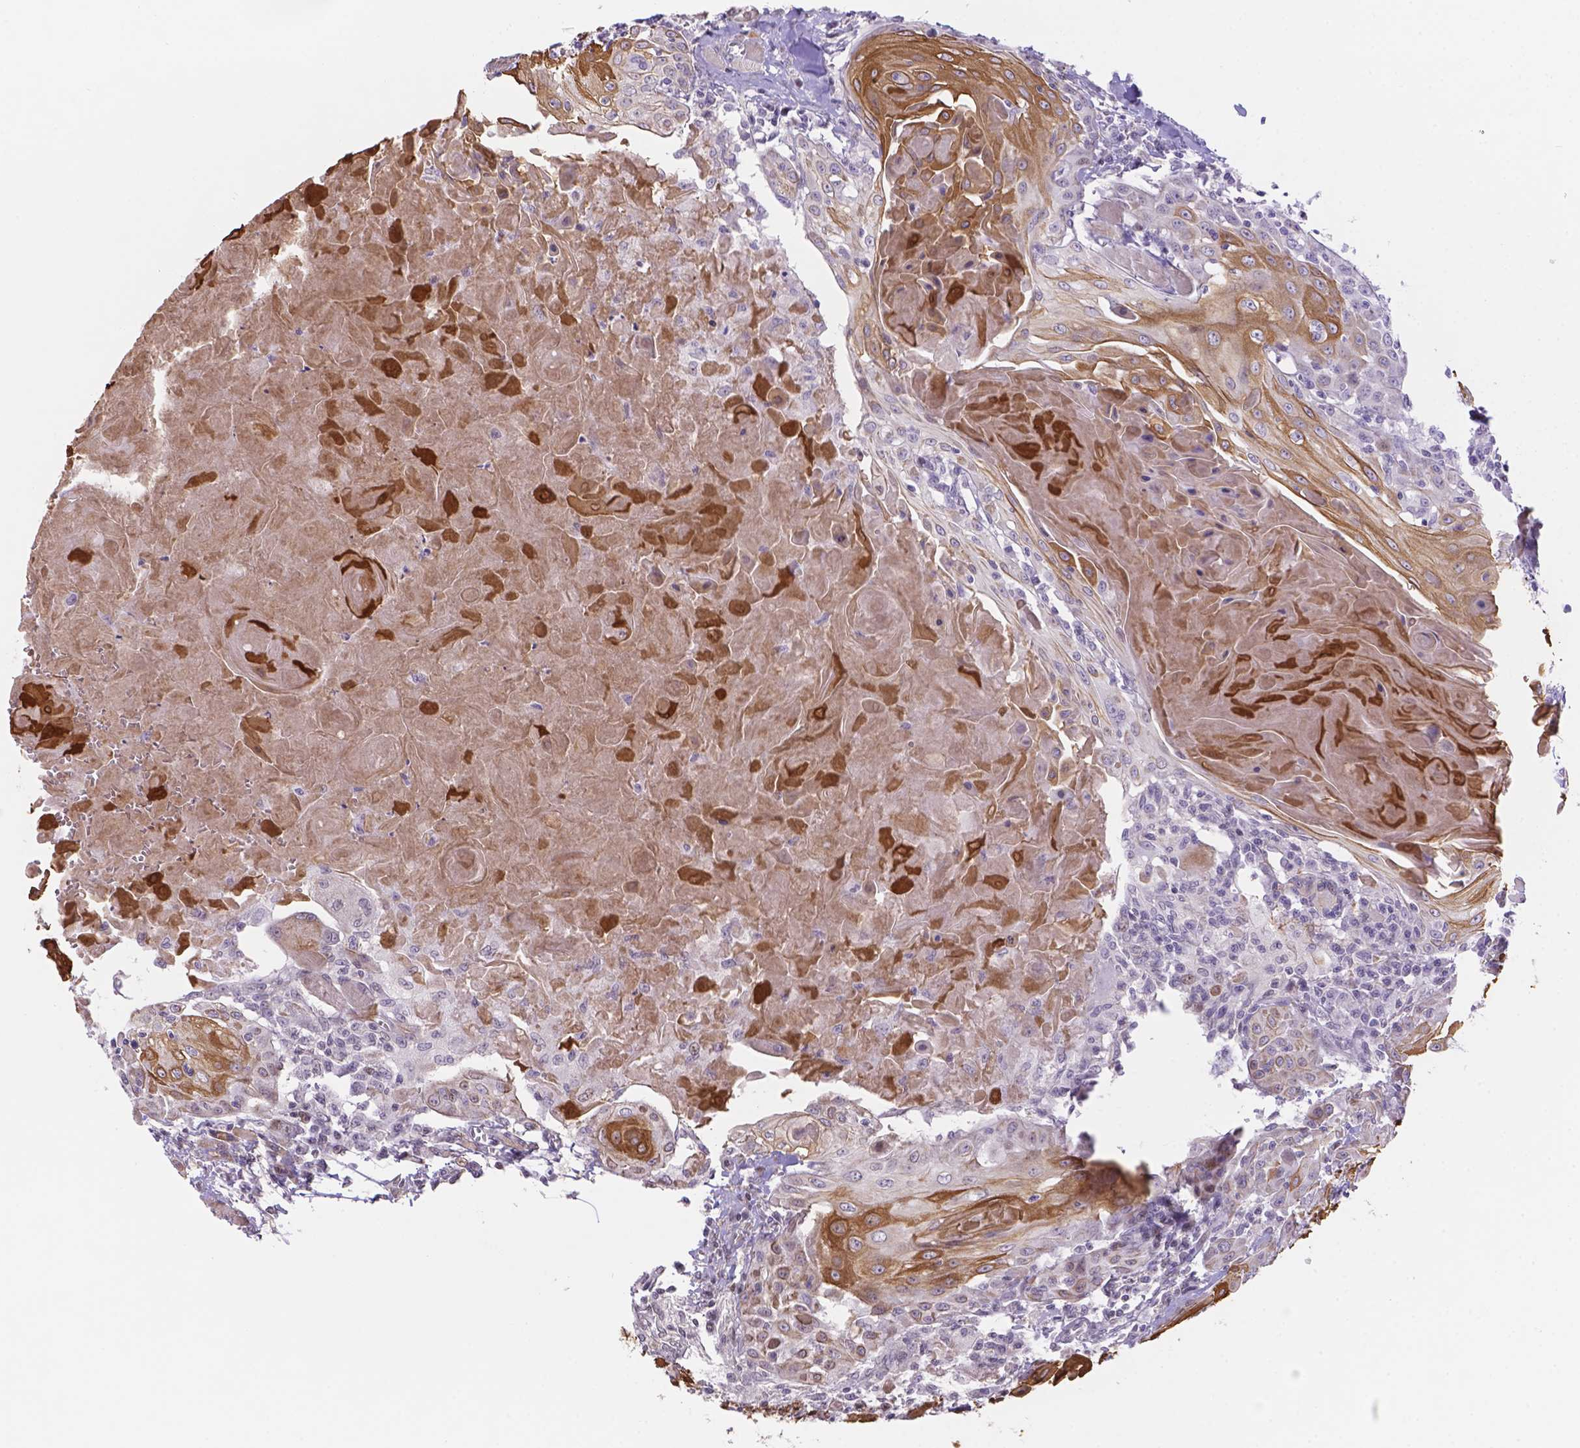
{"staining": {"intensity": "moderate", "quantity": "25%-75%", "location": "cytoplasmic/membranous"}, "tissue": "head and neck cancer", "cell_type": "Tumor cells", "image_type": "cancer", "snomed": [{"axis": "morphology", "description": "Squamous cell carcinoma, NOS"}, {"axis": "topography", "description": "Head-Neck"}], "caption": "An IHC image of tumor tissue is shown. Protein staining in brown labels moderate cytoplasmic/membranous positivity in head and neck cancer within tumor cells. (IHC, brightfield microscopy, high magnification).", "gene": "DMWD", "patient": {"sex": "female", "age": 80}}